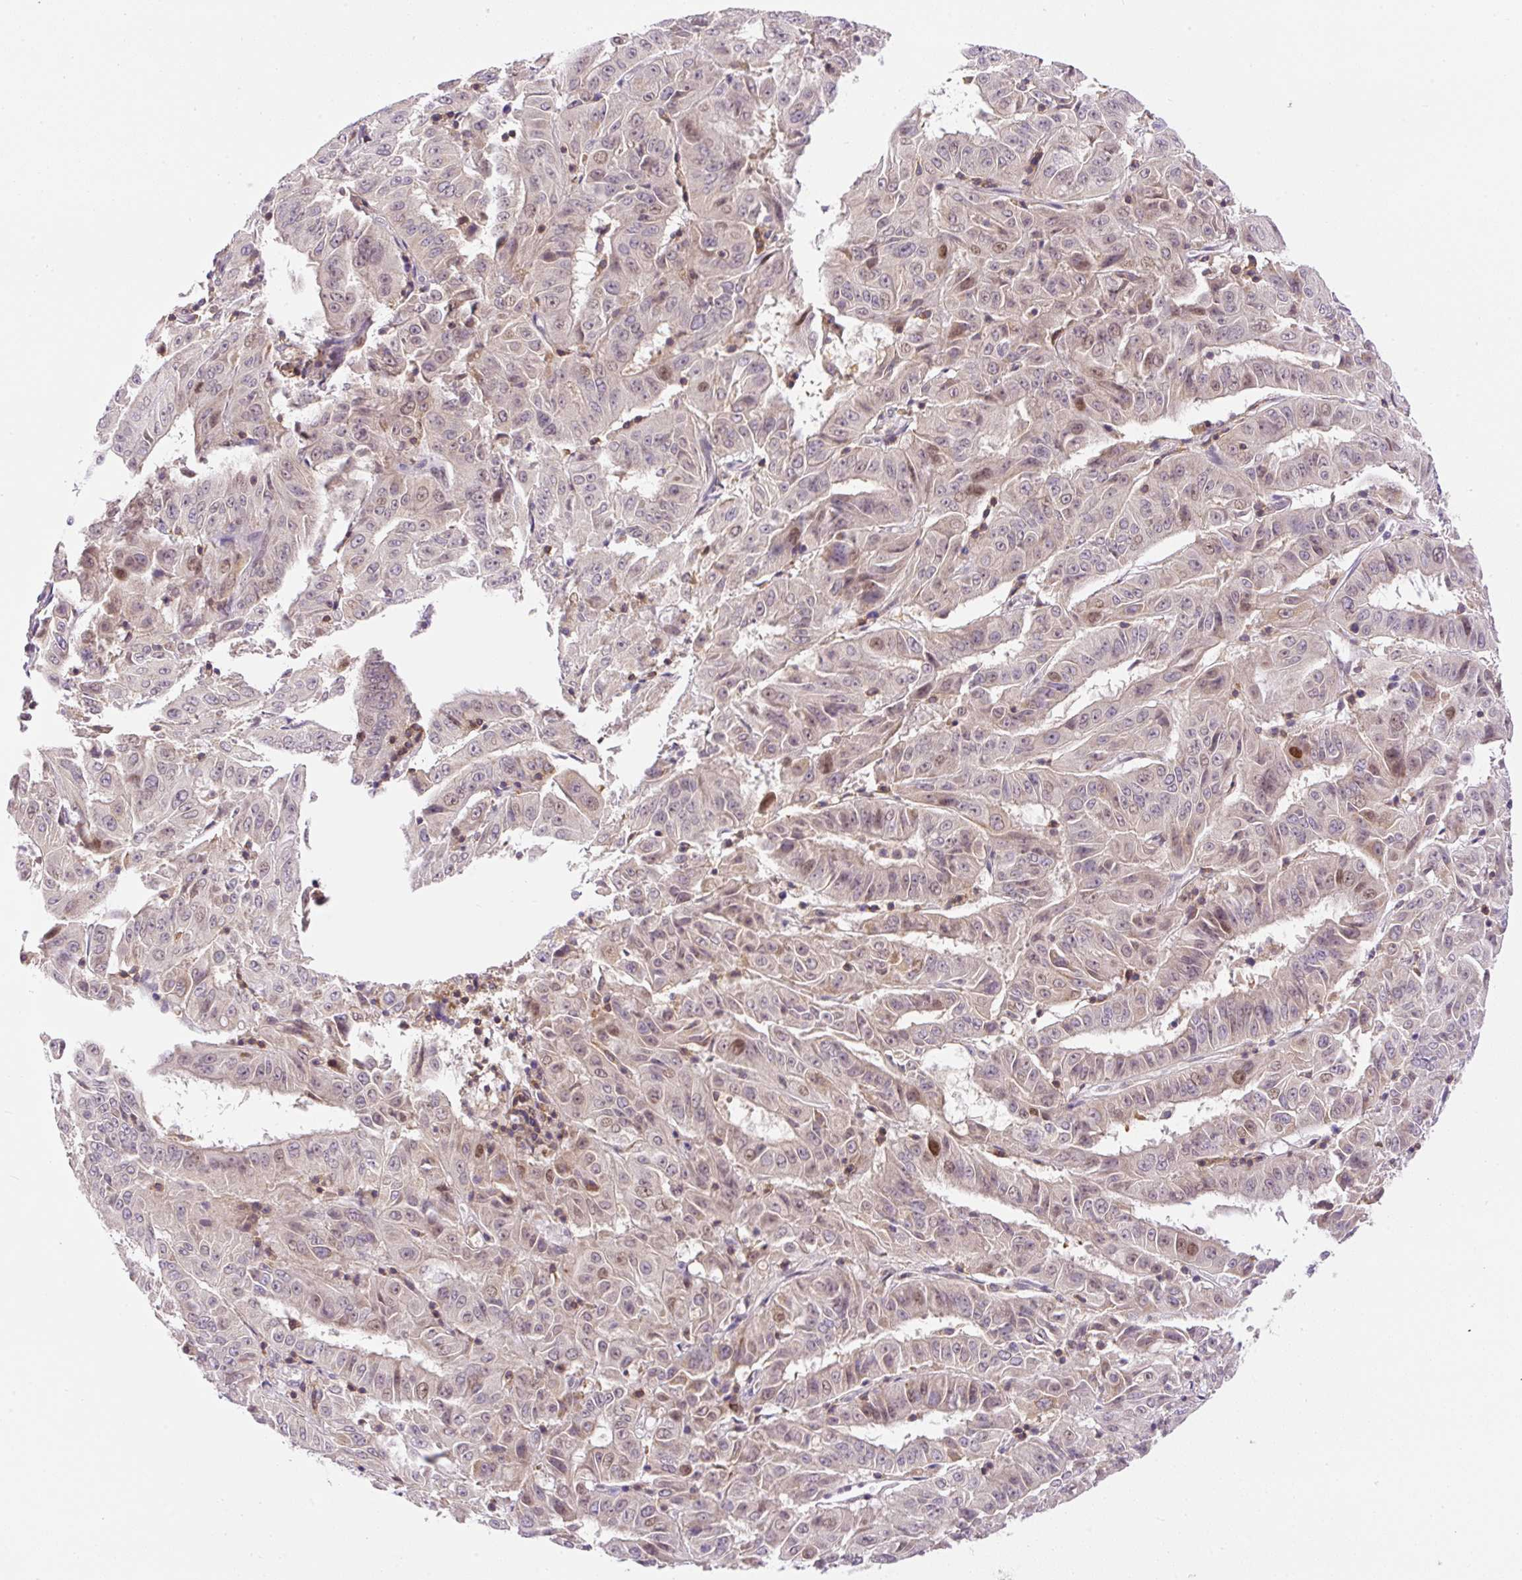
{"staining": {"intensity": "weak", "quantity": "25%-75%", "location": "nuclear"}, "tissue": "pancreatic cancer", "cell_type": "Tumor cells", "image_type": "cancer", "snomed": [{"axis": "morphology", "description": "Adenocarcinoma, NOS"}, {"axis": "topography", "description": "Pancreas"}], "caption": "An image showing weak nuclear positivity in approximately 25%-75% of tumor cells in pancreatic adenocarcinoma, as visualized by brown immunohistochemical staining.", "gene": "CARD11", "patient": {"sex": "male", "age": 63}}